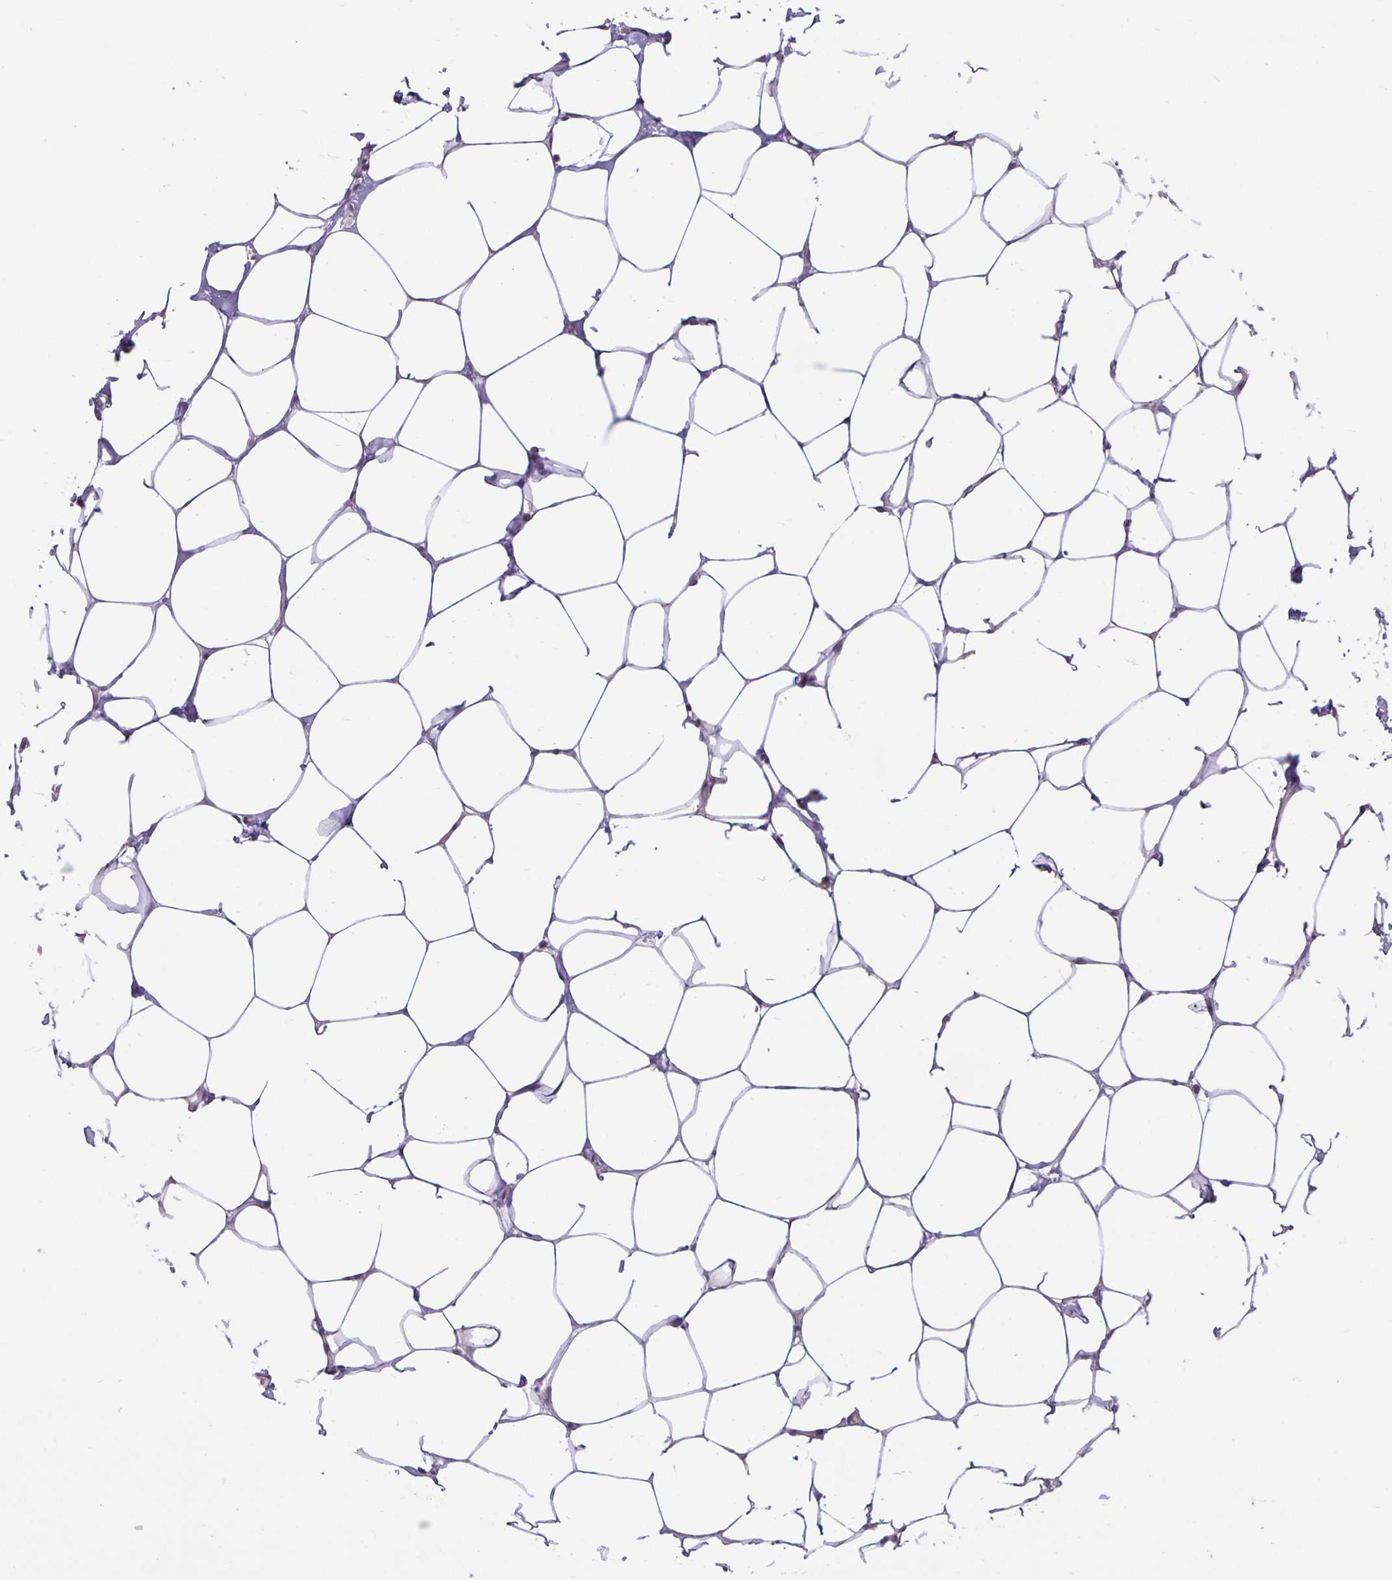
{"staining": {"intensity": "negative", "quantity": "none", "location": "none"}, "tissue": "breast", "cell_type": "Adipocytes", "image_type": "normal", "snomed": [{"axis": "morphology", "description": "Normal tissue, NOS"}, {"axis": "topography", "description": "Breast"}], "caption": "Immunohistochemical staining of unremarkable human breast displays no significant positivity in adipocytes.", "gene": "ARVCF", "patient": {"sex": "female", "age": 27}}